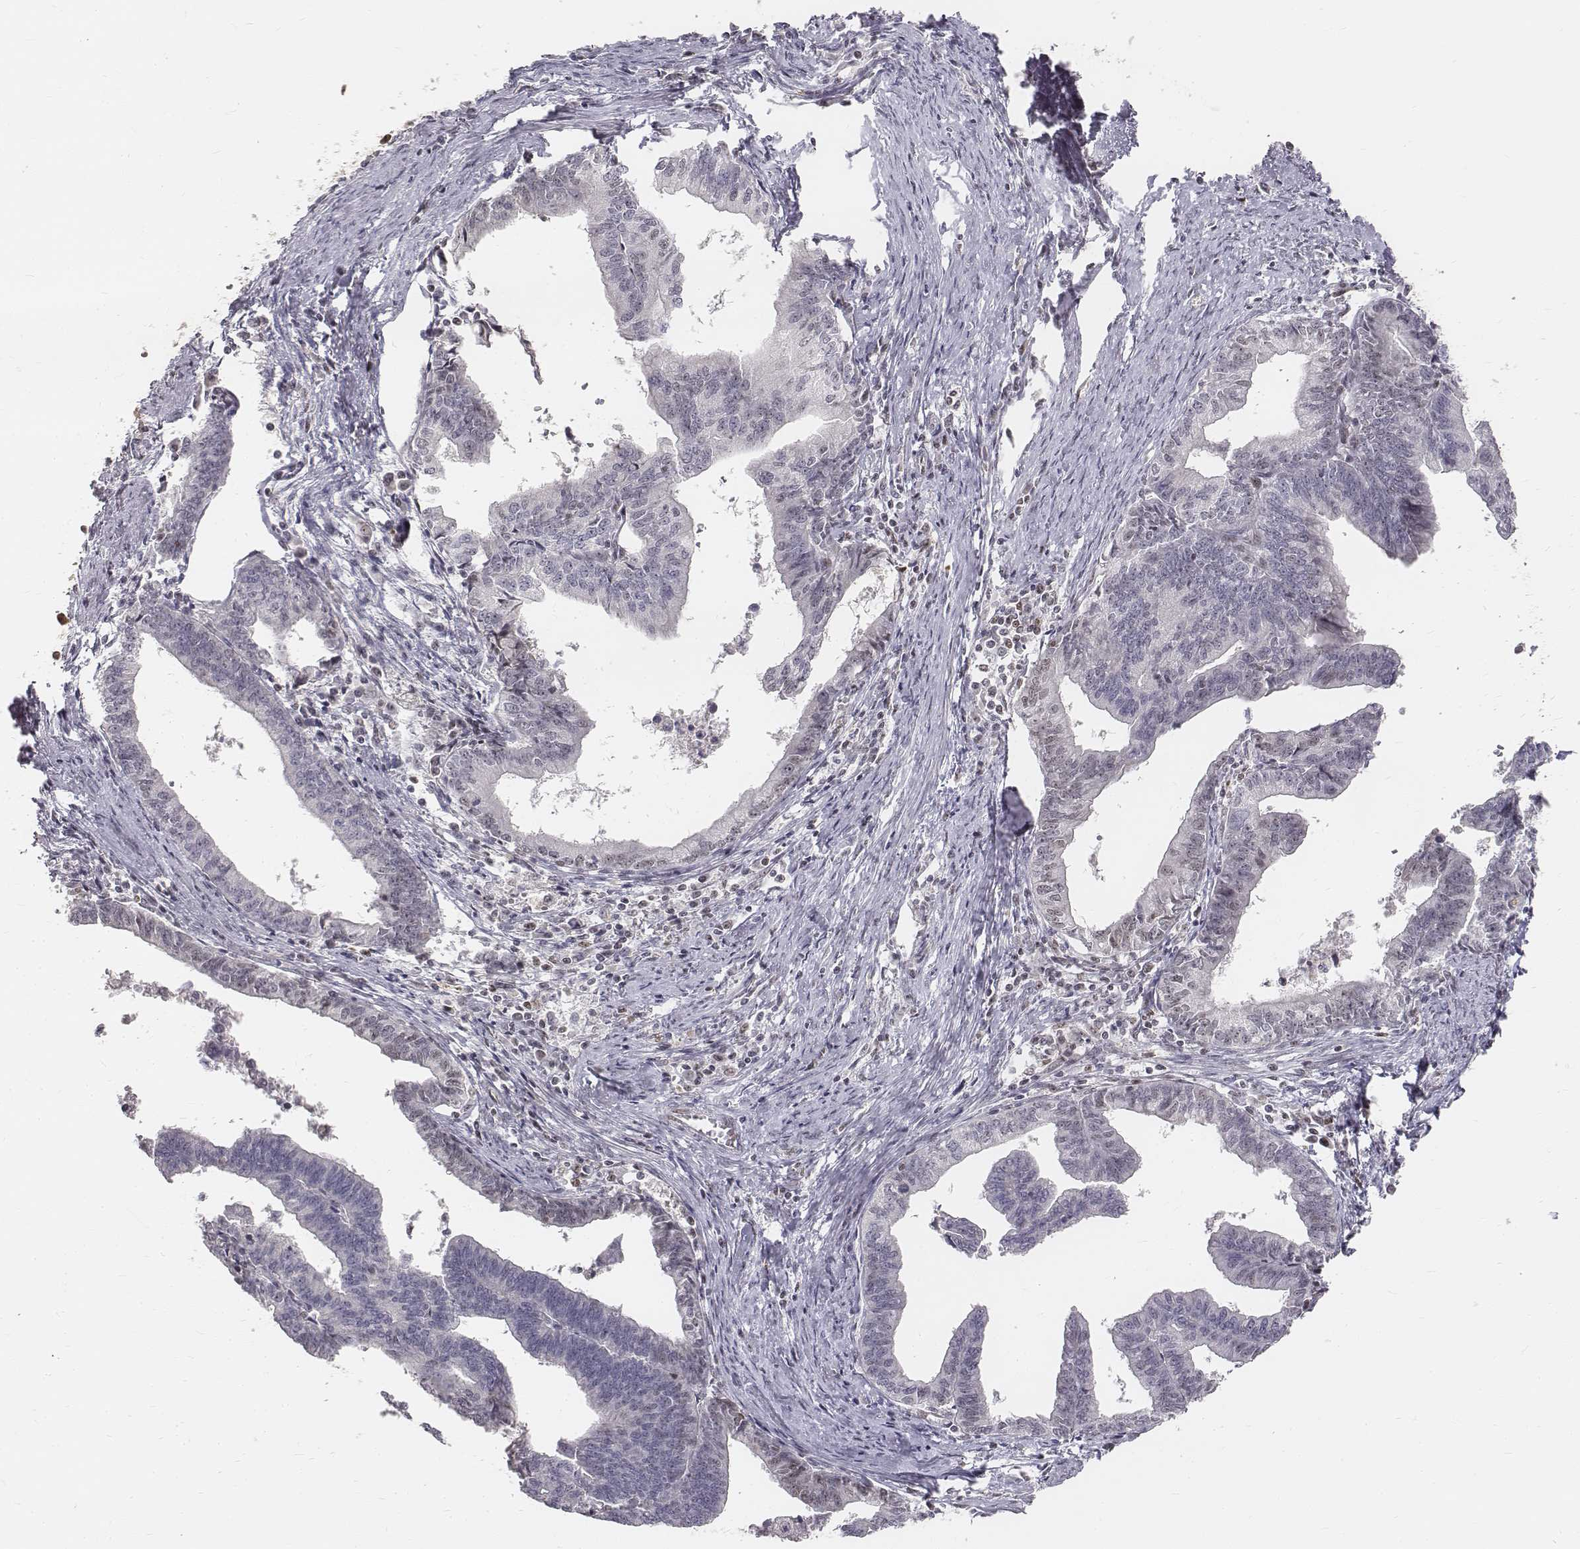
{"staining": {"intensity": "negative", "quantity": "none", "location": "none"}, "tissue": "endometrial cancer", "cell_type": "Tumor cells", "image_type": "cancer", "snomed": [{"axis": "morphology", "description": "Adenocarcinoma, NOS"}, {"axis": "topography", "description": "Endometrium"}], "caption": "Immunohistochemistry image of neoplastic tissue: human endometrial adenocarcinoma stained with DAB (3,3'-diaminobenzidine) exhibits no significant protein staining in tumor cells. (Brightfield microscopy of DAB IHC at high magnification).", "gene": "PHF6", "patient": {"sex": "female", "age": 65}}